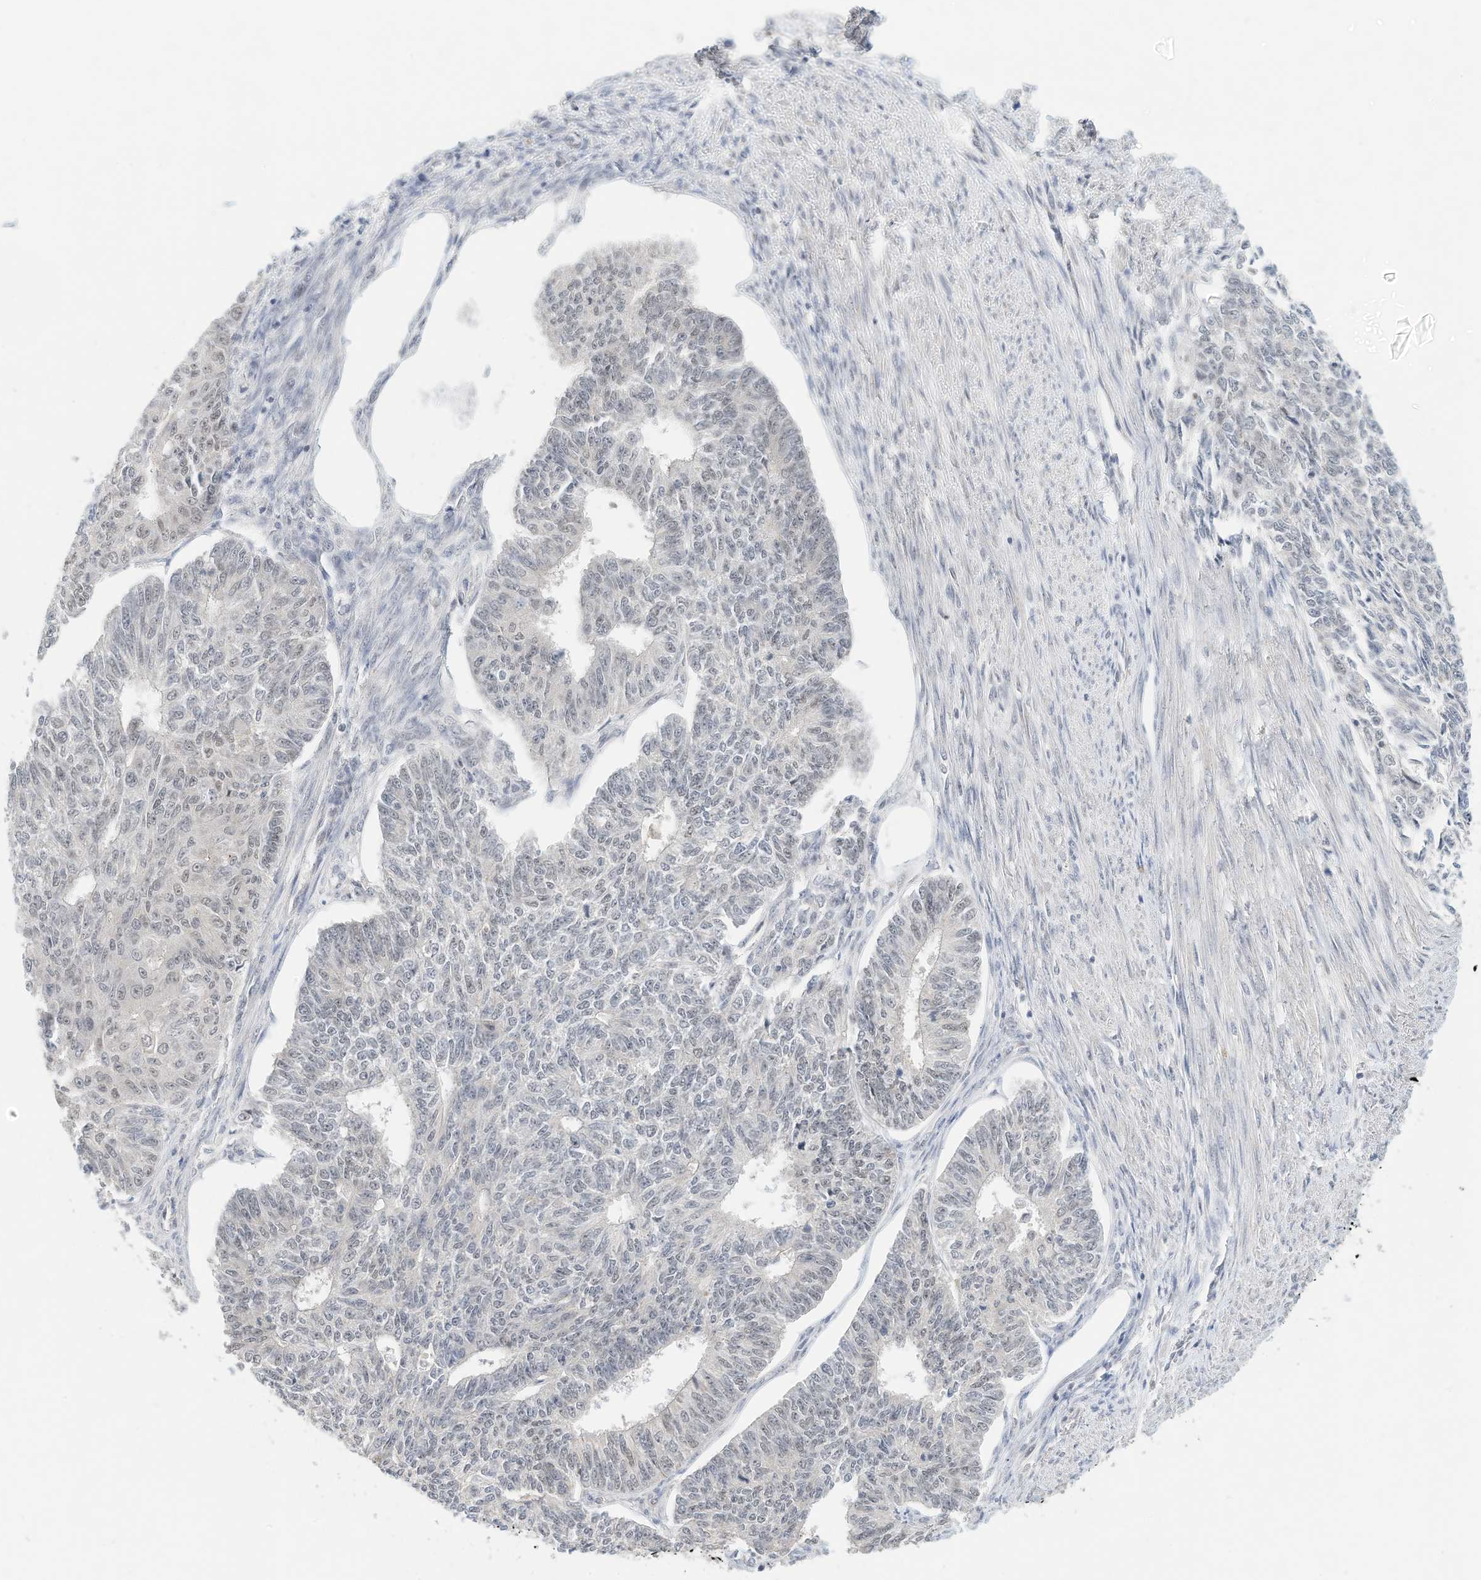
{"staining": {"intensity": "moderate", "quantity": "25%-75%", "location": "nuclear"}, "tissue": "endometrial cancer", "cell_type": "Tumor cells", "image_type": "cancer", "snomed": [{"axis": "morphology", "description": "Adenocarcinoma, NOS"}, {"axis": "topography", "description": "Endometrium"}], "caption": "A medium amount of moderate nuclear expression is appreciated in approximately 25%-75% of tumor cells in adenocarcinoma (endometrial) tissue. (Brightfield microscopy of DAB IHC at high magnification).", "gene": "OGT", "patient": {"sex": "female", "age": 32}}